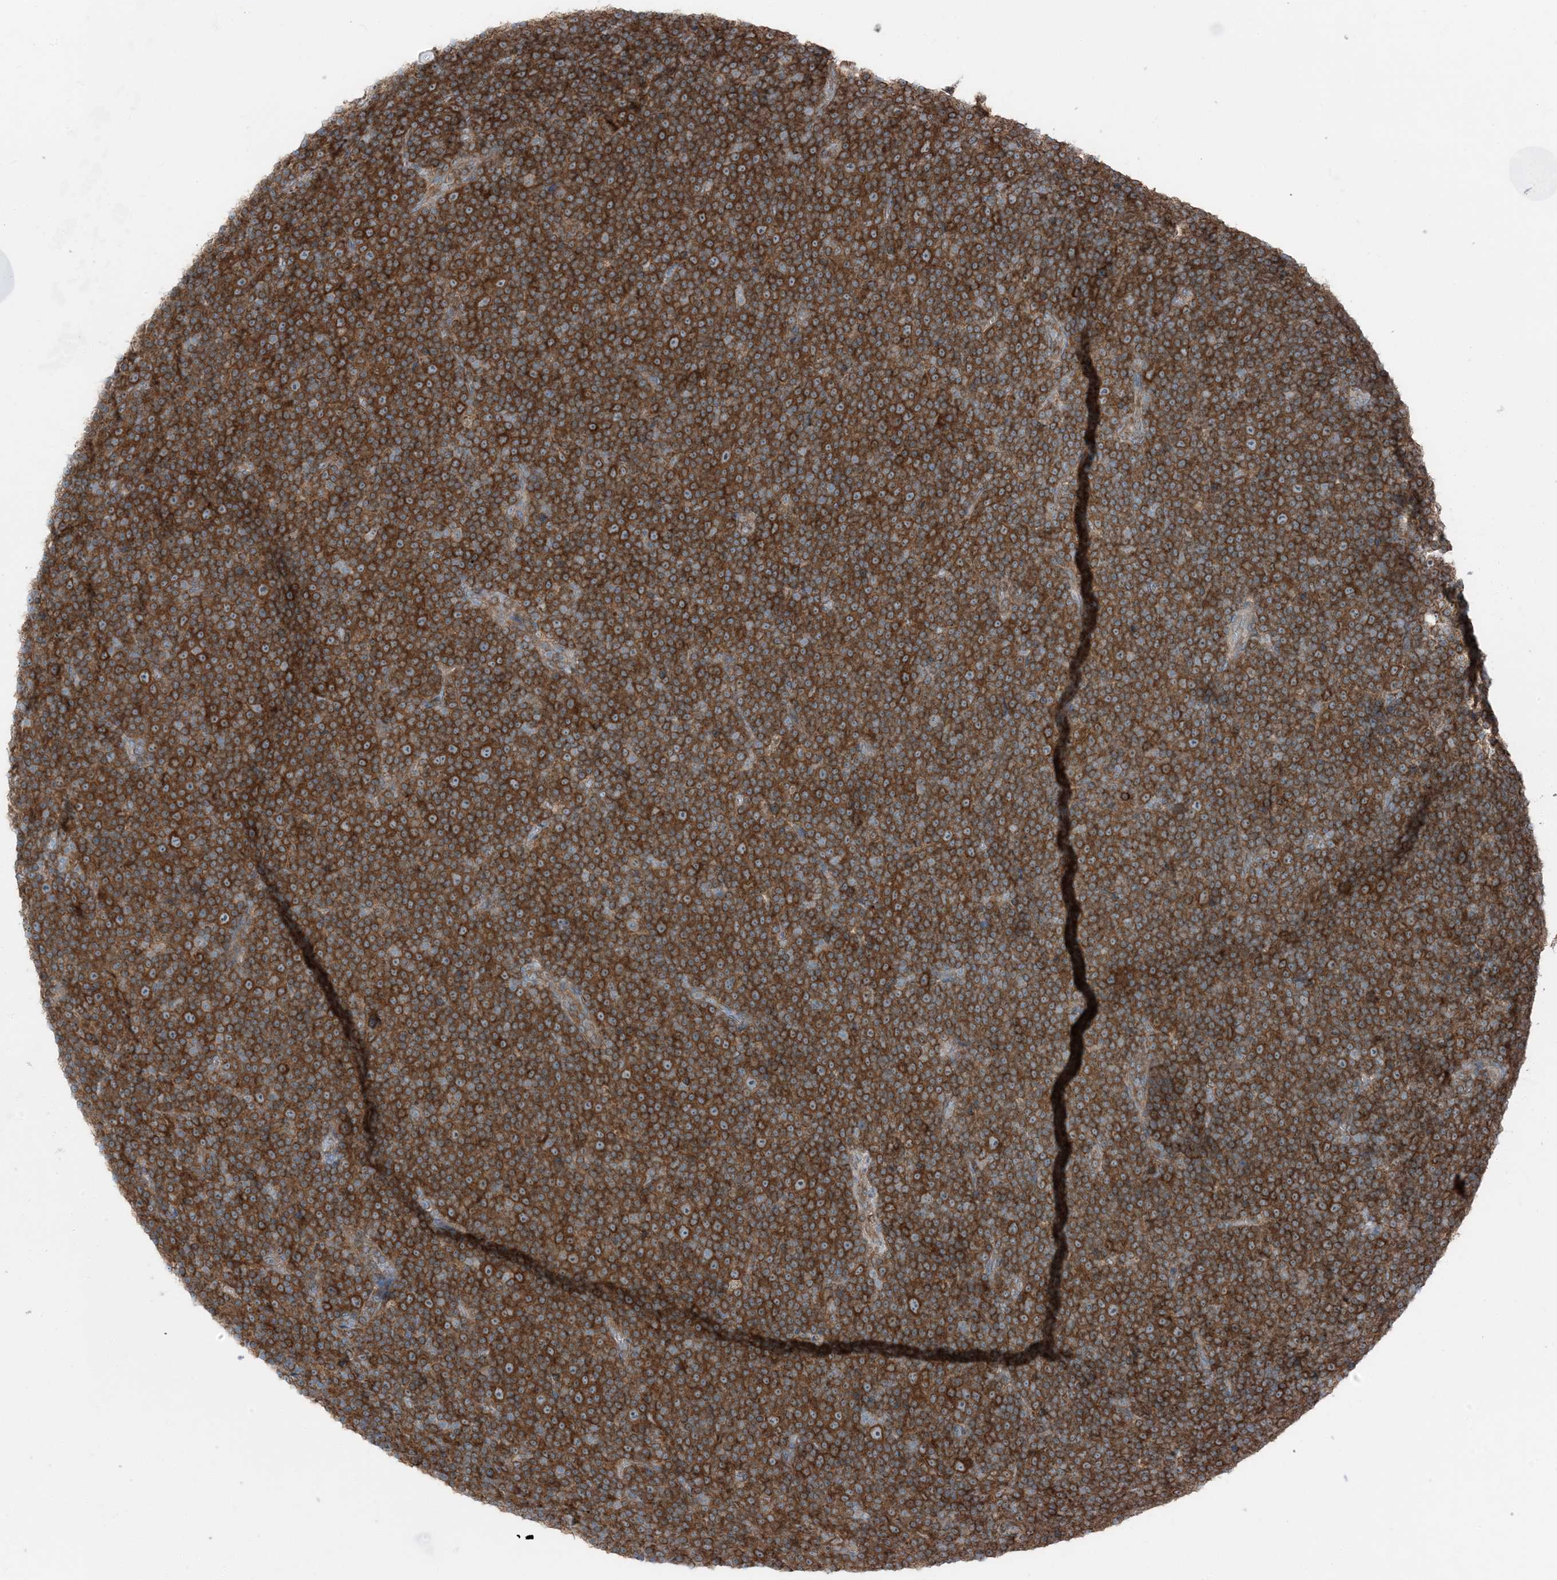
{"staining": {"intensity": "strong", "quantity": ">75%", "location": "cytoplasmic/membranous"}, "tissue": "lymphoma", "cell_type": "Tumor cells", "image_type": "cancer", "snomed": [{"axis": "morphology", "description": "Malignant lymphoma, non-Hodgkin's type, Low grade"}, {"axis": "topography", "description": "Lymph node"}], "caption": "Immunohistochemistry histopathology image of low-grade malignant lymphoma, non-Hodgkin's type stained for a protein (brown), which demonstrates high levels of strong cytoplasmic/membranous positivity in approximately >75% of tumor cells.", "gene": "RAB3GAP1", "patient": {"sex": "female", "age": 67}}